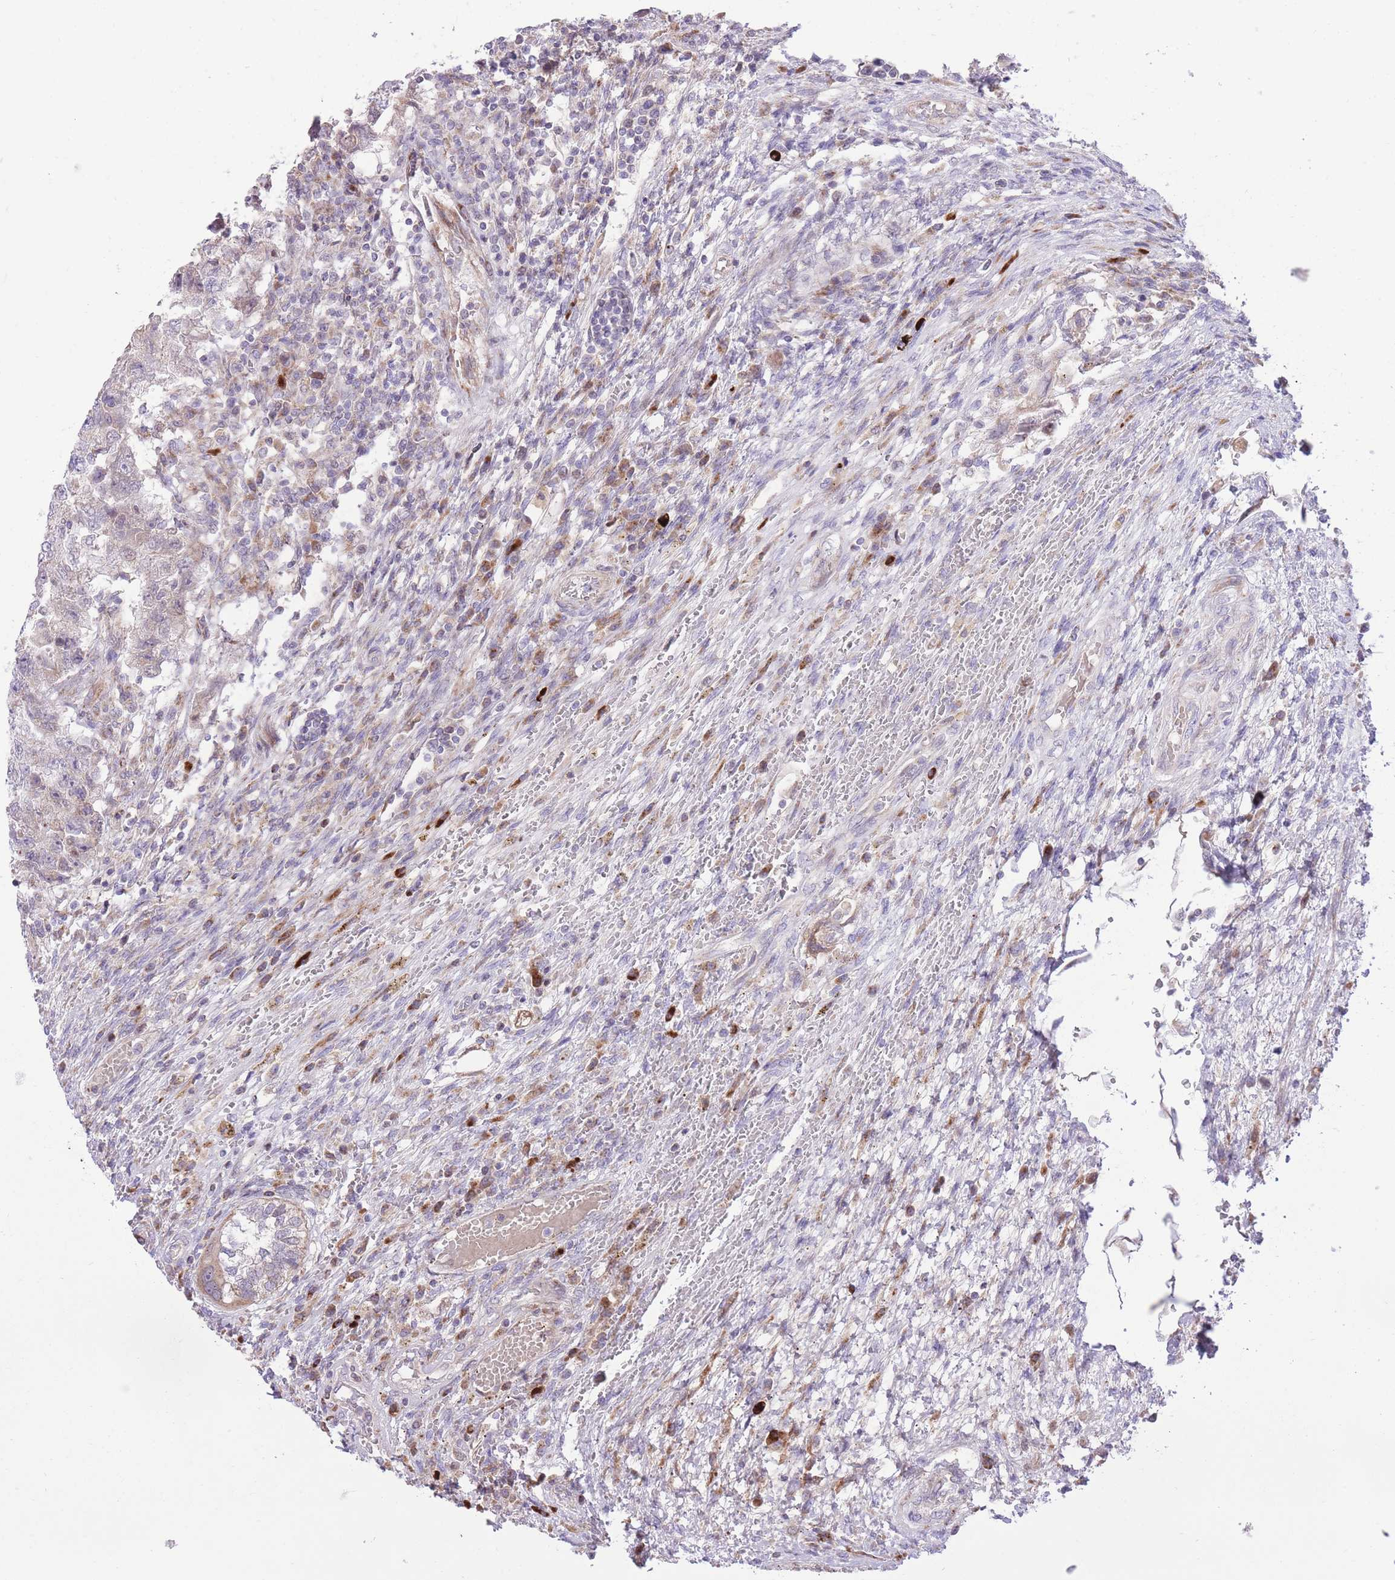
{"staining": {"intensity": "weak", "quantity": "25%-75%", "location": "cytoplasmic/membranous"}, "tissue": "testis cancer", "cell_type": "Tumor cells", "image_type": "cancer", "snomed": [{"axis": "morphology", "description": "Carcinoma, Embryonal, NOS"}, {"axis": "topography", "description": "Testis"}], "caption": "Immunohistochemical staining of human embryonal carcinoma (testis) reveals low levels of weak cytoplasmic/membranous positivity in approximately 25%-75% of tumor cells.", "gene": "SLC4A4", "patient": {"sex": "male", "age": 26}}